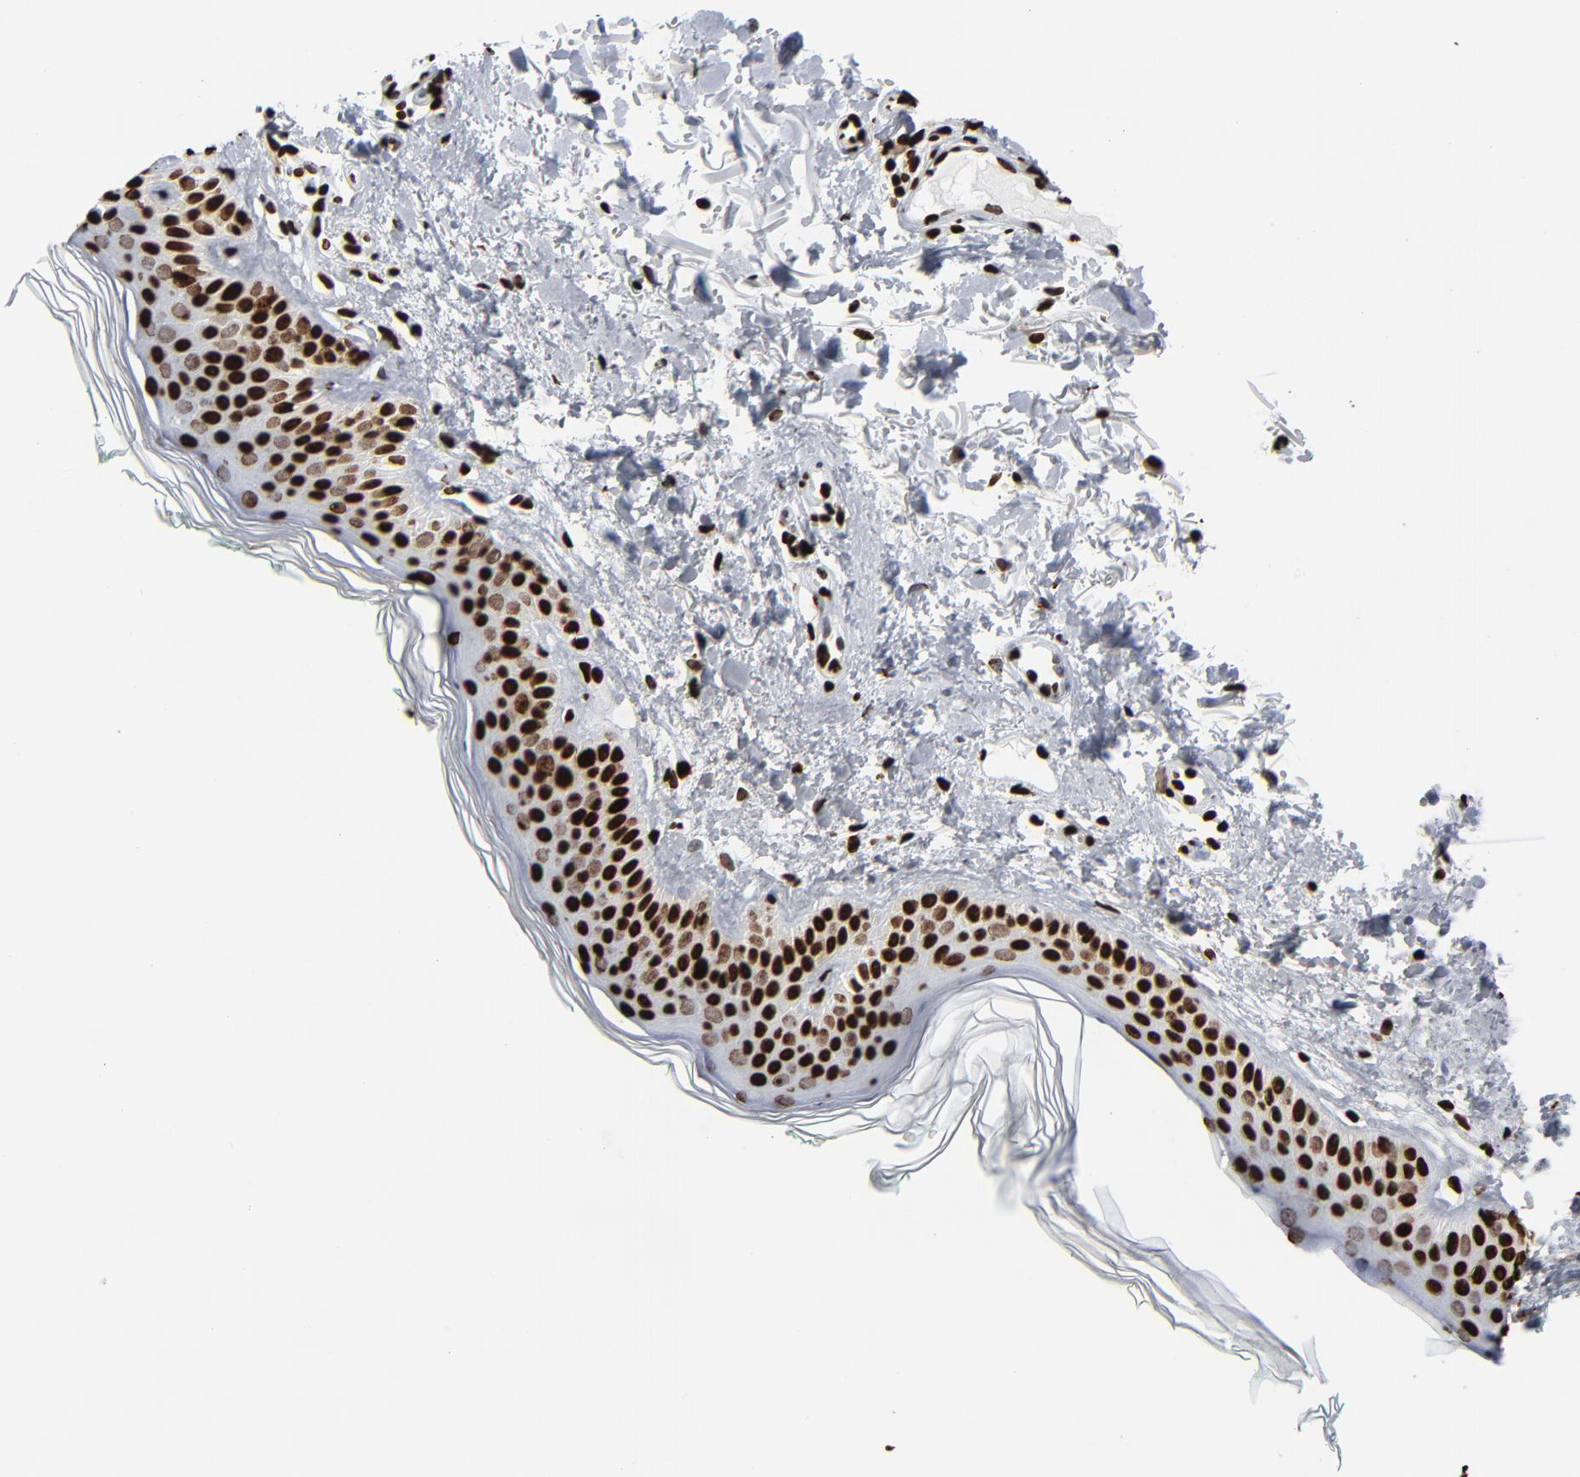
{"staining": {"intensity": "strong", "quantity": ">75%", "location": "nuclear"}, "tissue": "skin", "cell_type": "Fibroblasts", "image_type": "normal", "snomed": [{"axis": "morphology", "description": "Normal tissue, NOS"}, {"axis": "topography", "description": "Skin"}], "caption": "Strong nuclear expression for a protein is seen in approximately >75% of fibroblasts of unremarkable skin using immunohistochemistry.", "gene": "H3", "patient": {"sex": "male", "age": 71}}